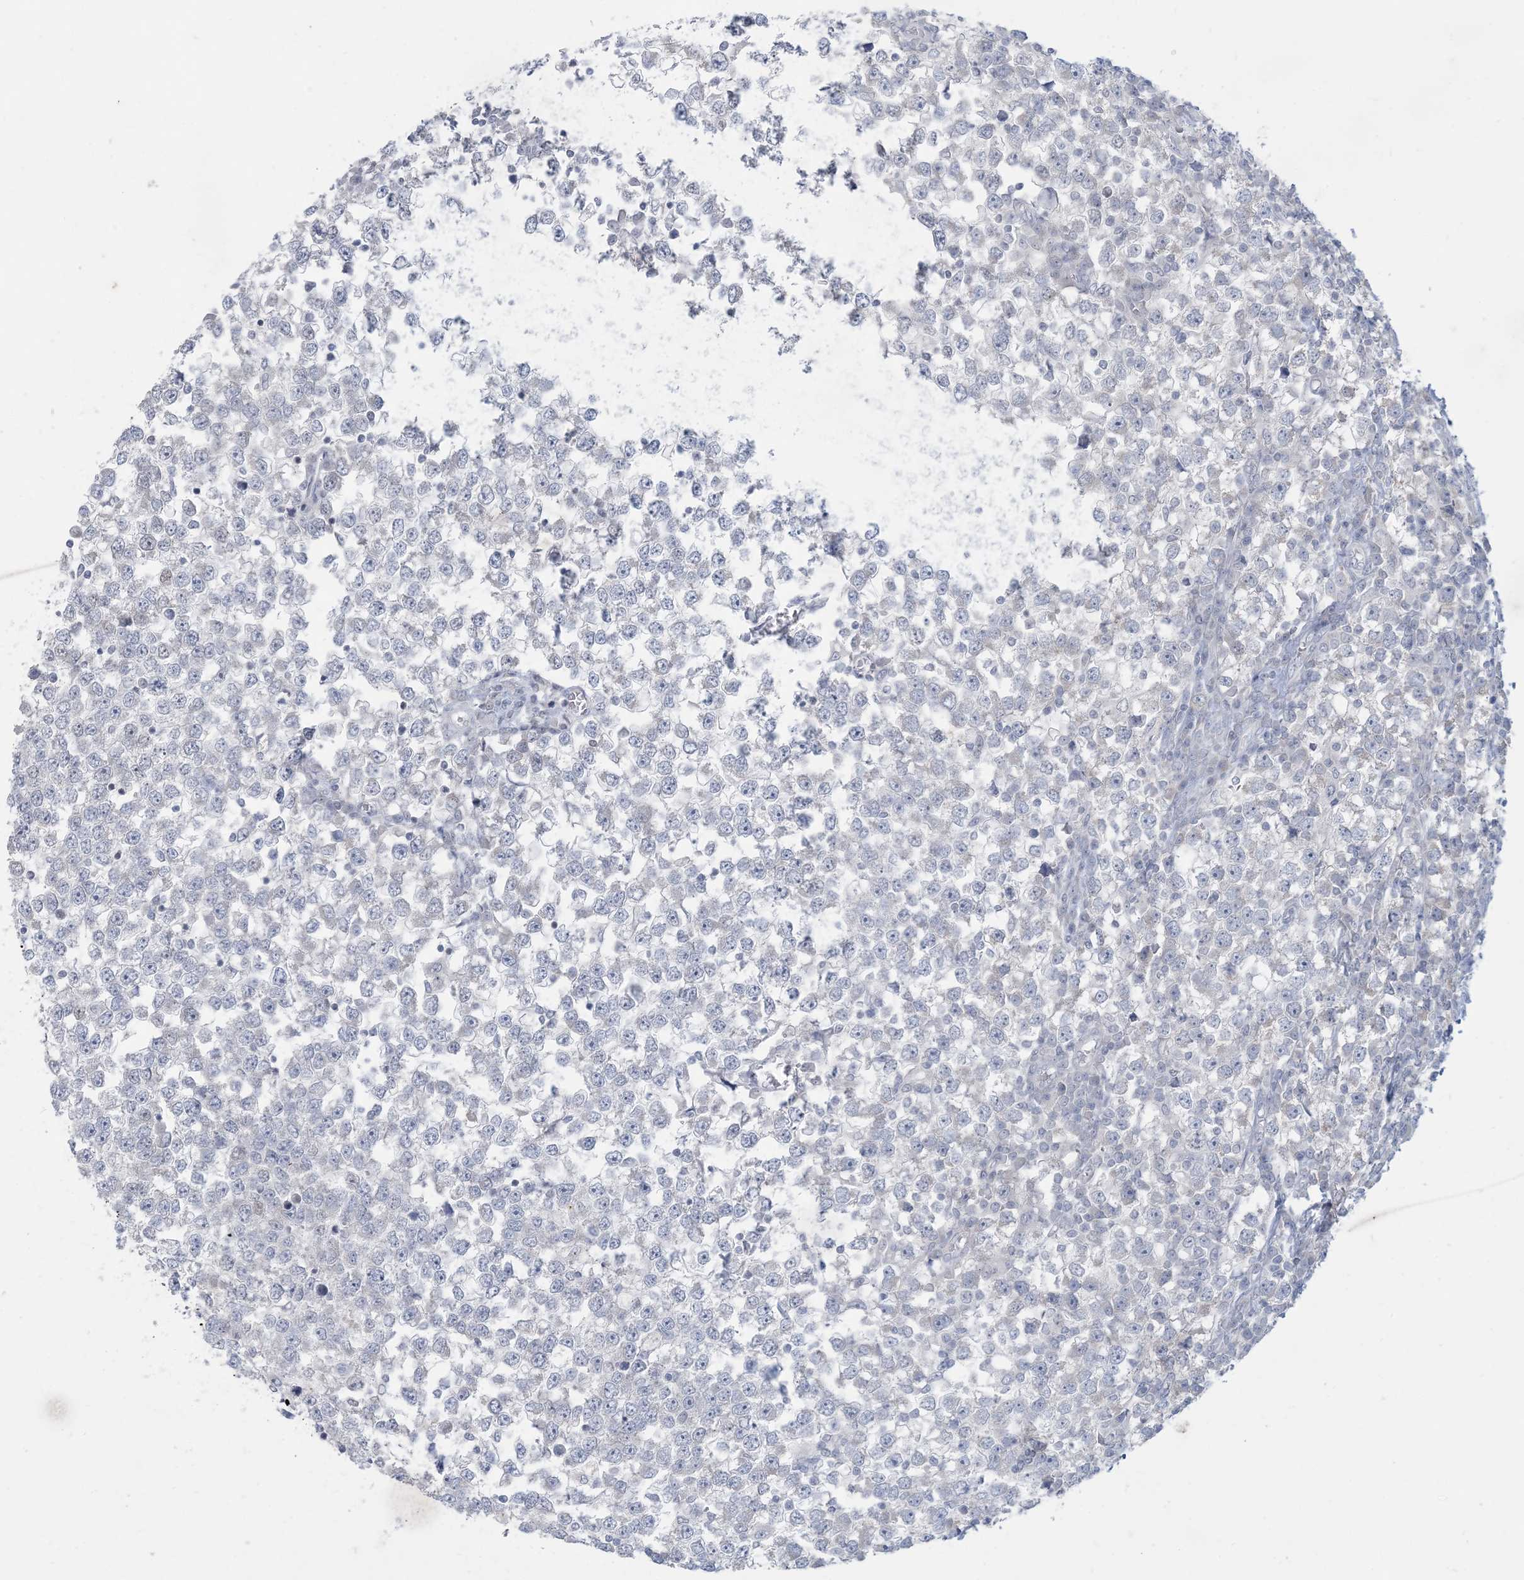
{"staining": {"intensity": "negative", "quantity": "none", "location": "none"}, "tissue": "testis cancer", "cell_type": "Tumor cells", "image_type": "cancer", "snomed": [{"axis": "morphology", "description": "Seminoma, NOS"}, {"axis": "topography", "description": "Testis"}], "caption": "This is an immunohistochemistry histopathology image of testis cancer. There is no positivity in tumor cells.", "gene": "KIF3A", "patient": {"sex": "male", "age": 65}}